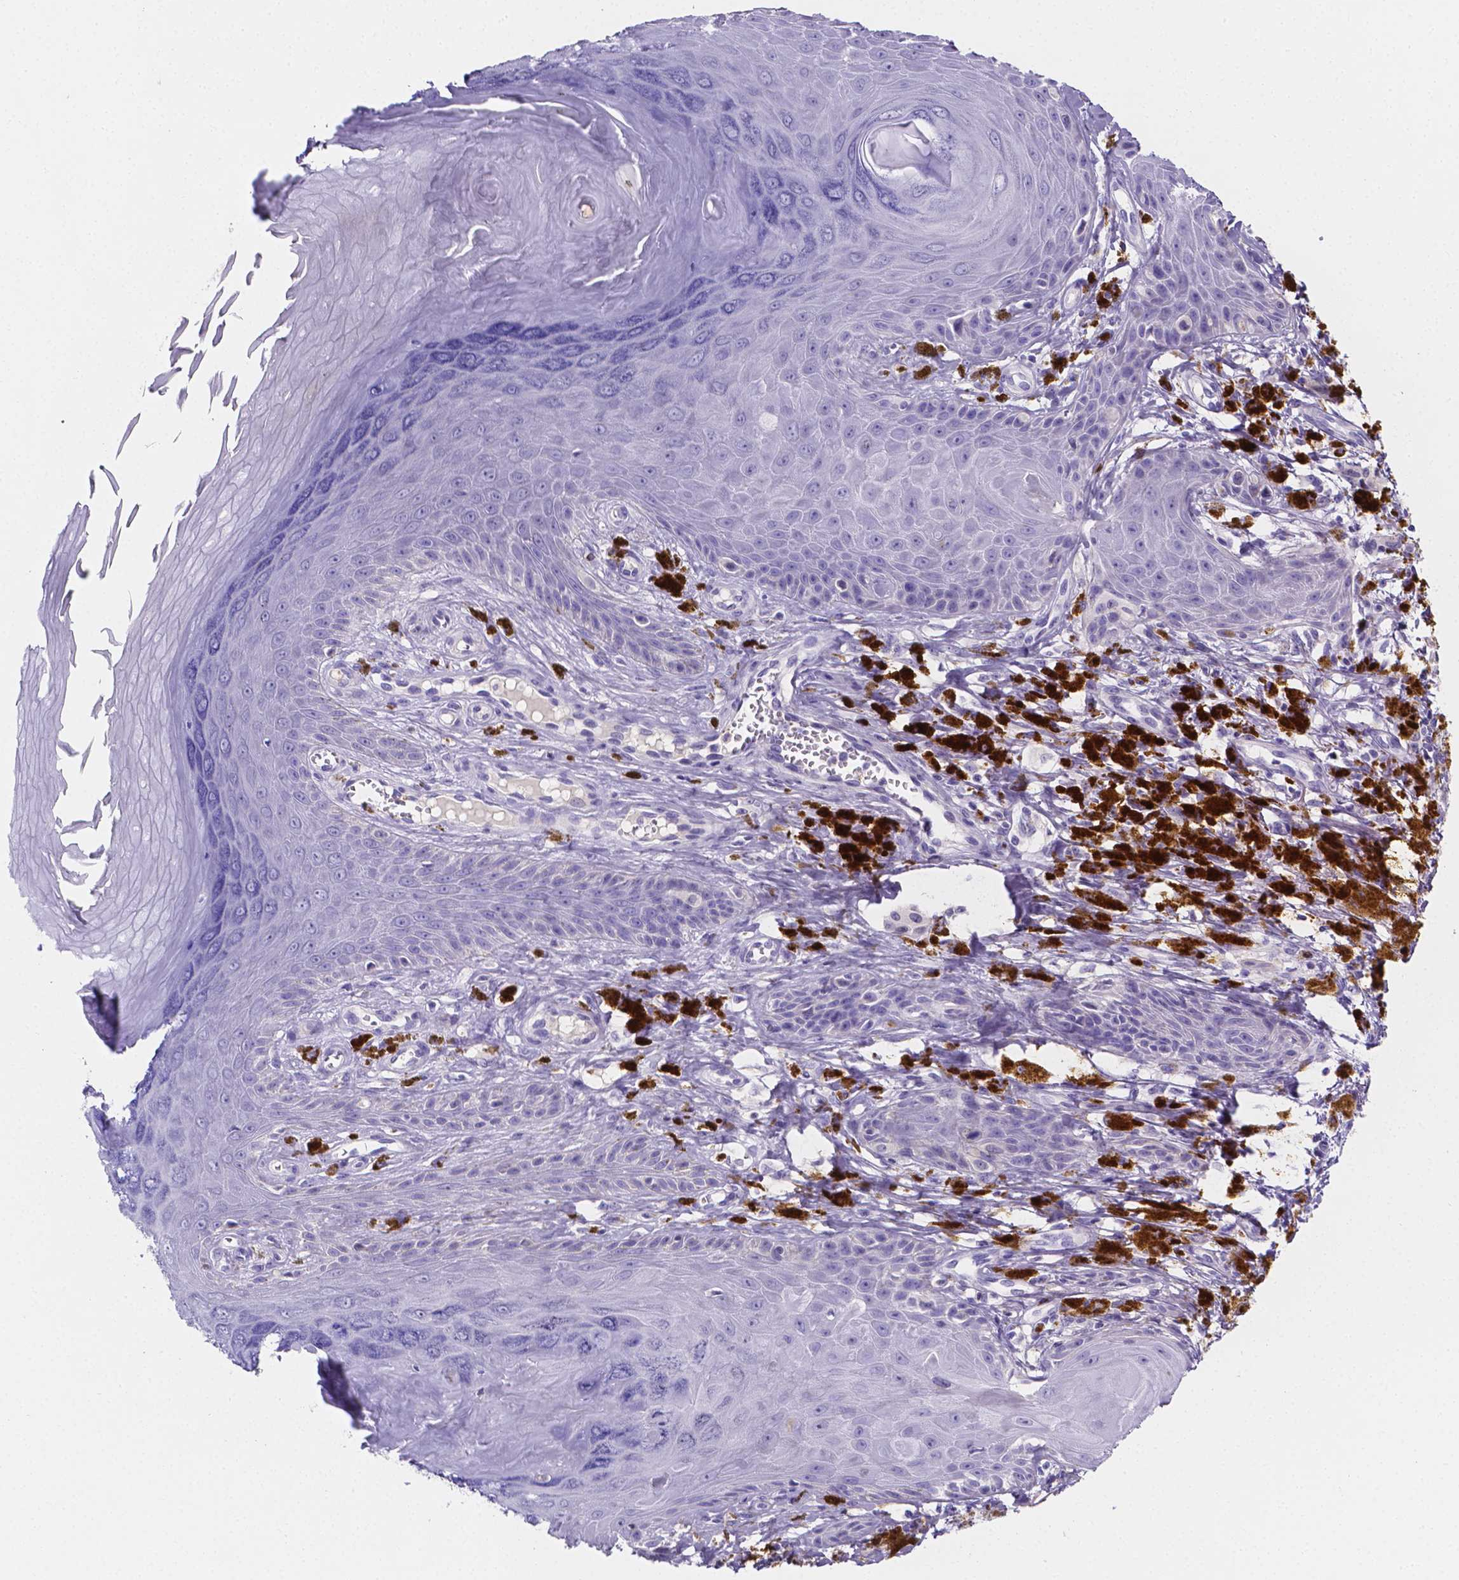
{"staining": {"intensity": "negative", "quantity": "none", "location": "none"}, "tissue": "melanoma", "cell_type": "Tumor cells", "image_type": "cancer", "snomed": [{"axis": "morphology", "description": "Malignant melanoma, NOS"}, {"axis": "topography", "description": "Skin"}], "caption": "An image of human malignant melanoma is negative for staining in tumor cells.", "gene": "NRGN", "patient": {"sex": "female", "age": 80}}